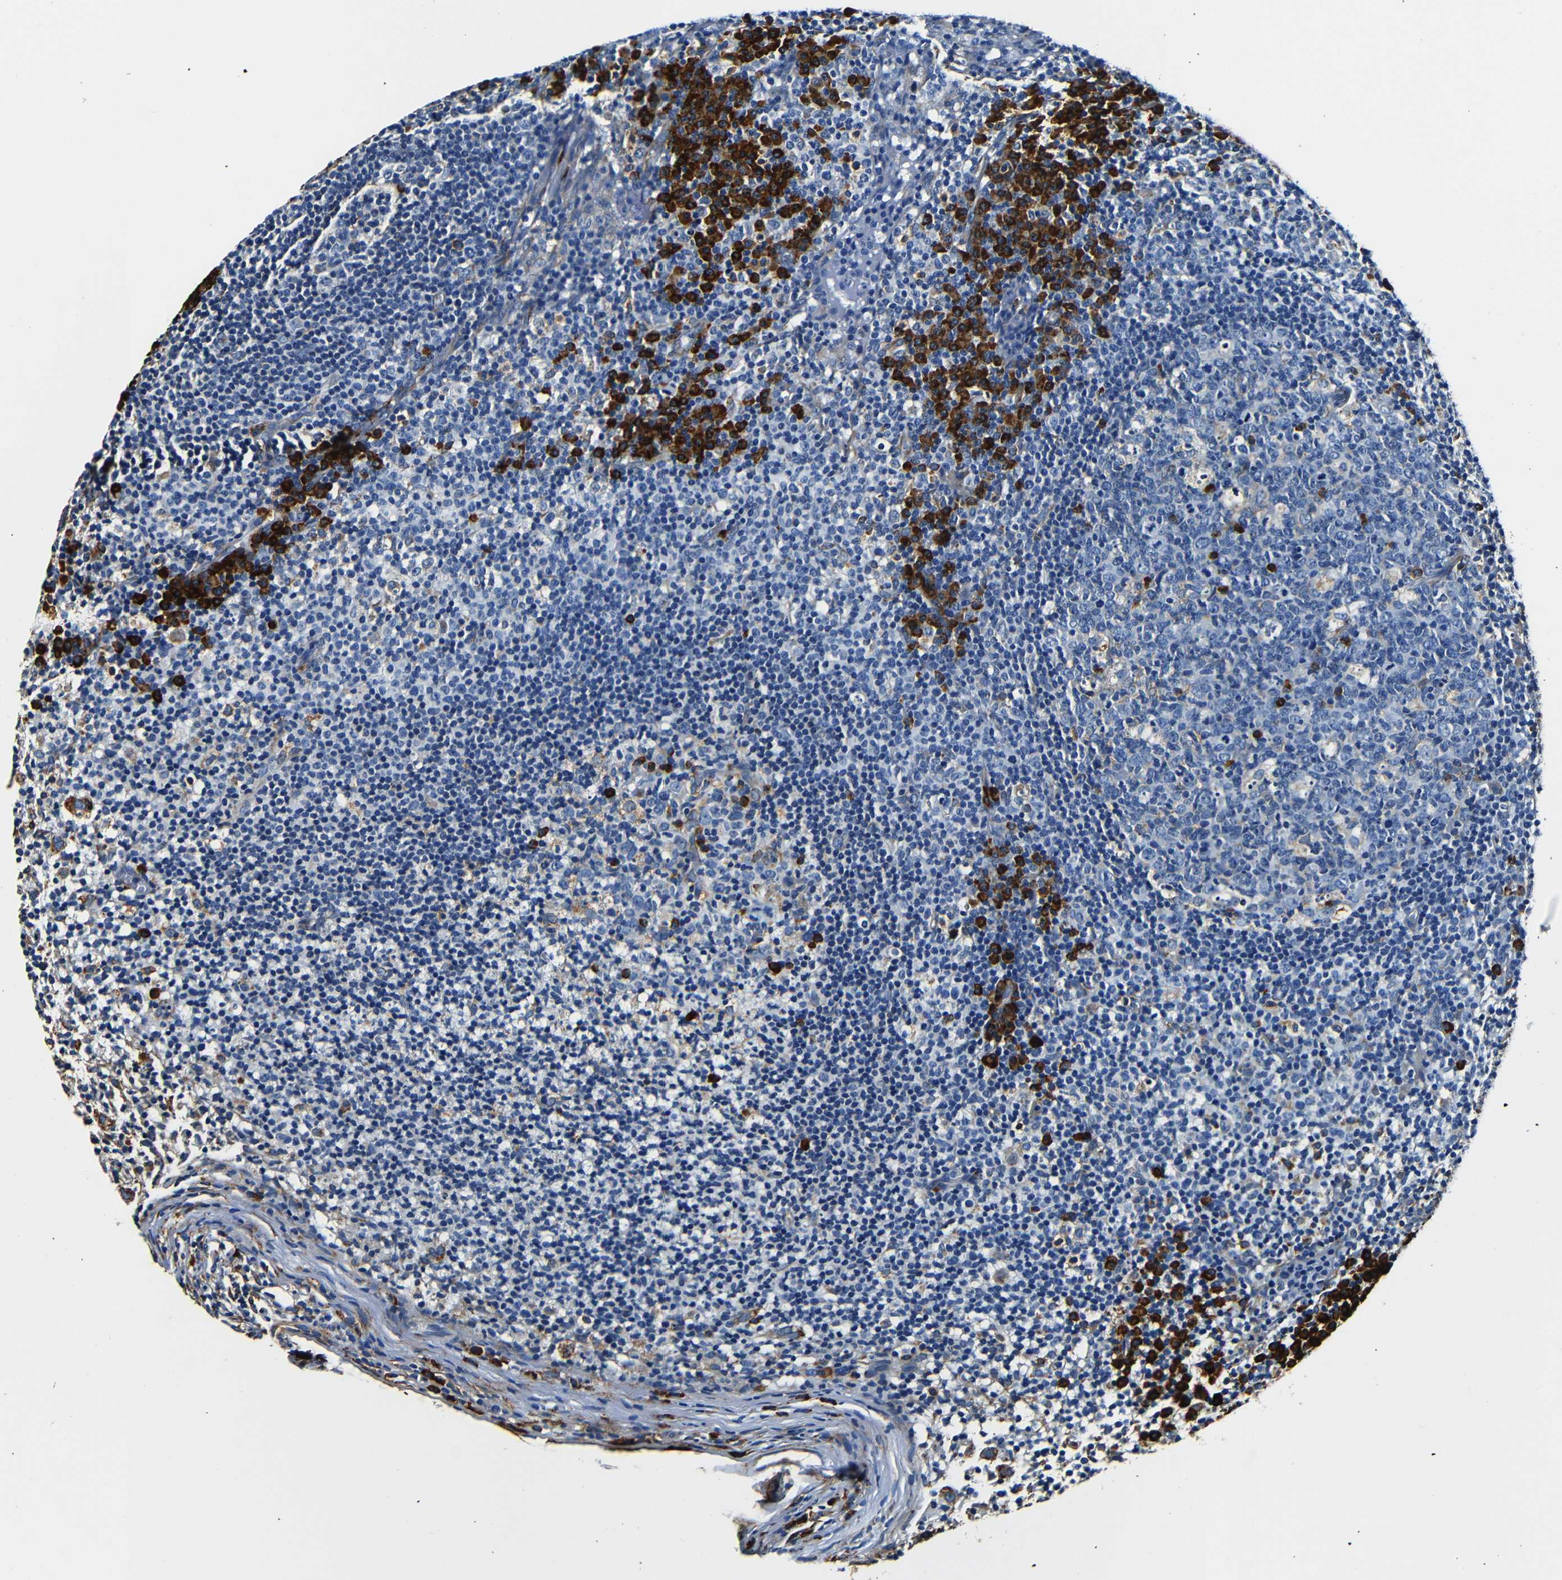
{"staining": {"intensity": "strong", "quantity": "<25%", "location": "cytoplasmic/membranous"}, "tissue": "lymph node", "cell_type": "Germinal center cells", "image_type": "normal", "snomed": [{"axis": "morphology", "description": "Normal tissue, NOS"}, {"axis": "morphology", "description": "Inflammation, NOS"}, {"axis": "topography", "description": "Lymph node"}], "caption": "An immunohistochemistry (IHC) micrograph of normal tissue is shown. Protein staining in brown highlights strong cytoplasmic/membranous positivity in lymph node within germinal center cells.", "gene": "RRBP1", "patient": {"sex": "male", "age": 55}}